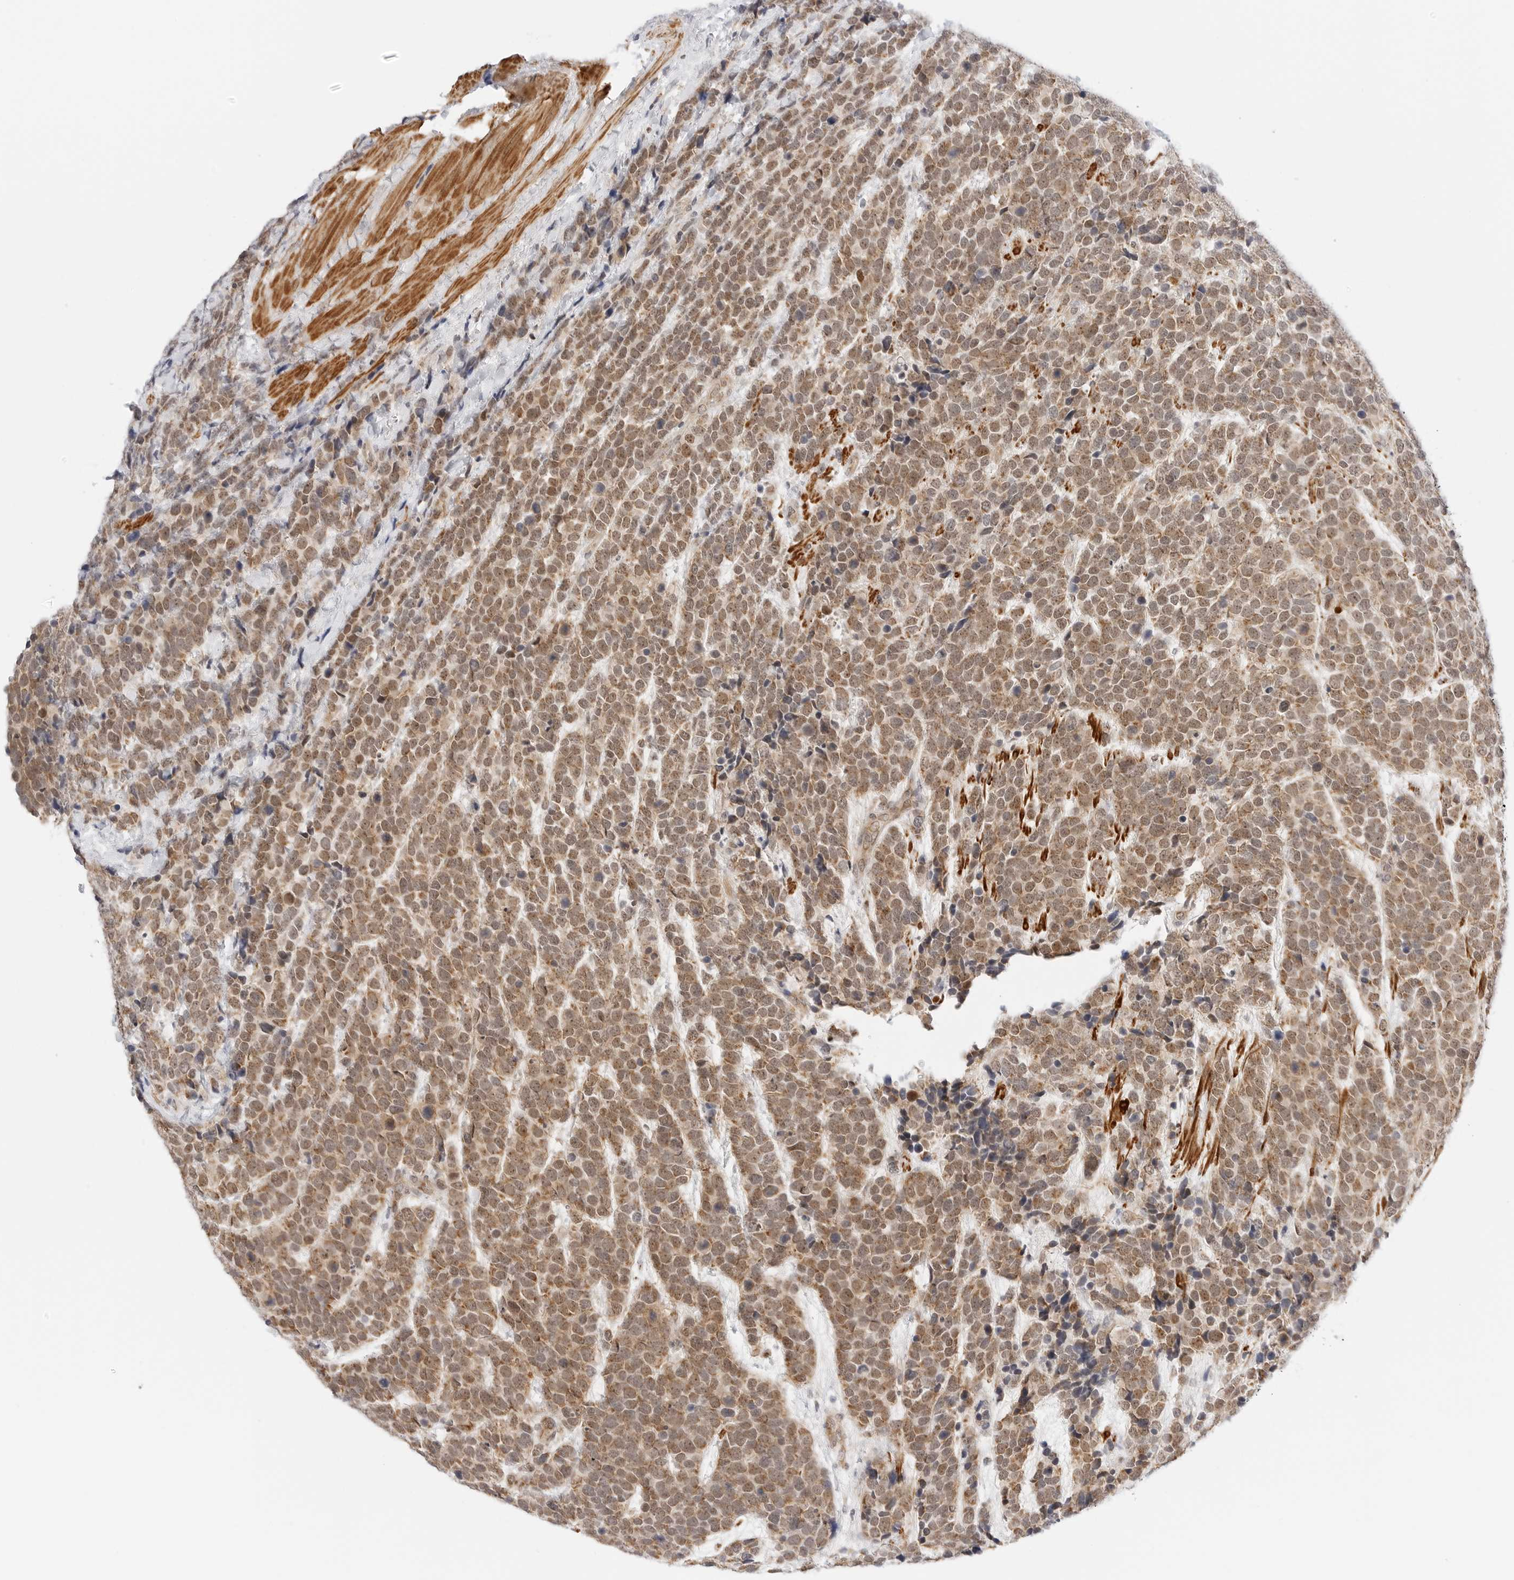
{"staining": {"intensity": "moderate", "quantity": ">75%", "location": "cytoplasmic/membranous,nuclear"}, "tissue": "urothelial cancer", "cell_type": "Tumor cells", "image_type": "cancer", "snomed": [{"axis": "morphology", "description": "Urothelial carcinoma, High grade"}, {"axis": "topography", "description": "Urinary bladder"}], "caption": "Urothelial cancer stained with a protein marker shows moderate staining in tumor cells.", "gene": "GORAB", "patient": {"sex": "female", "age": 82}}